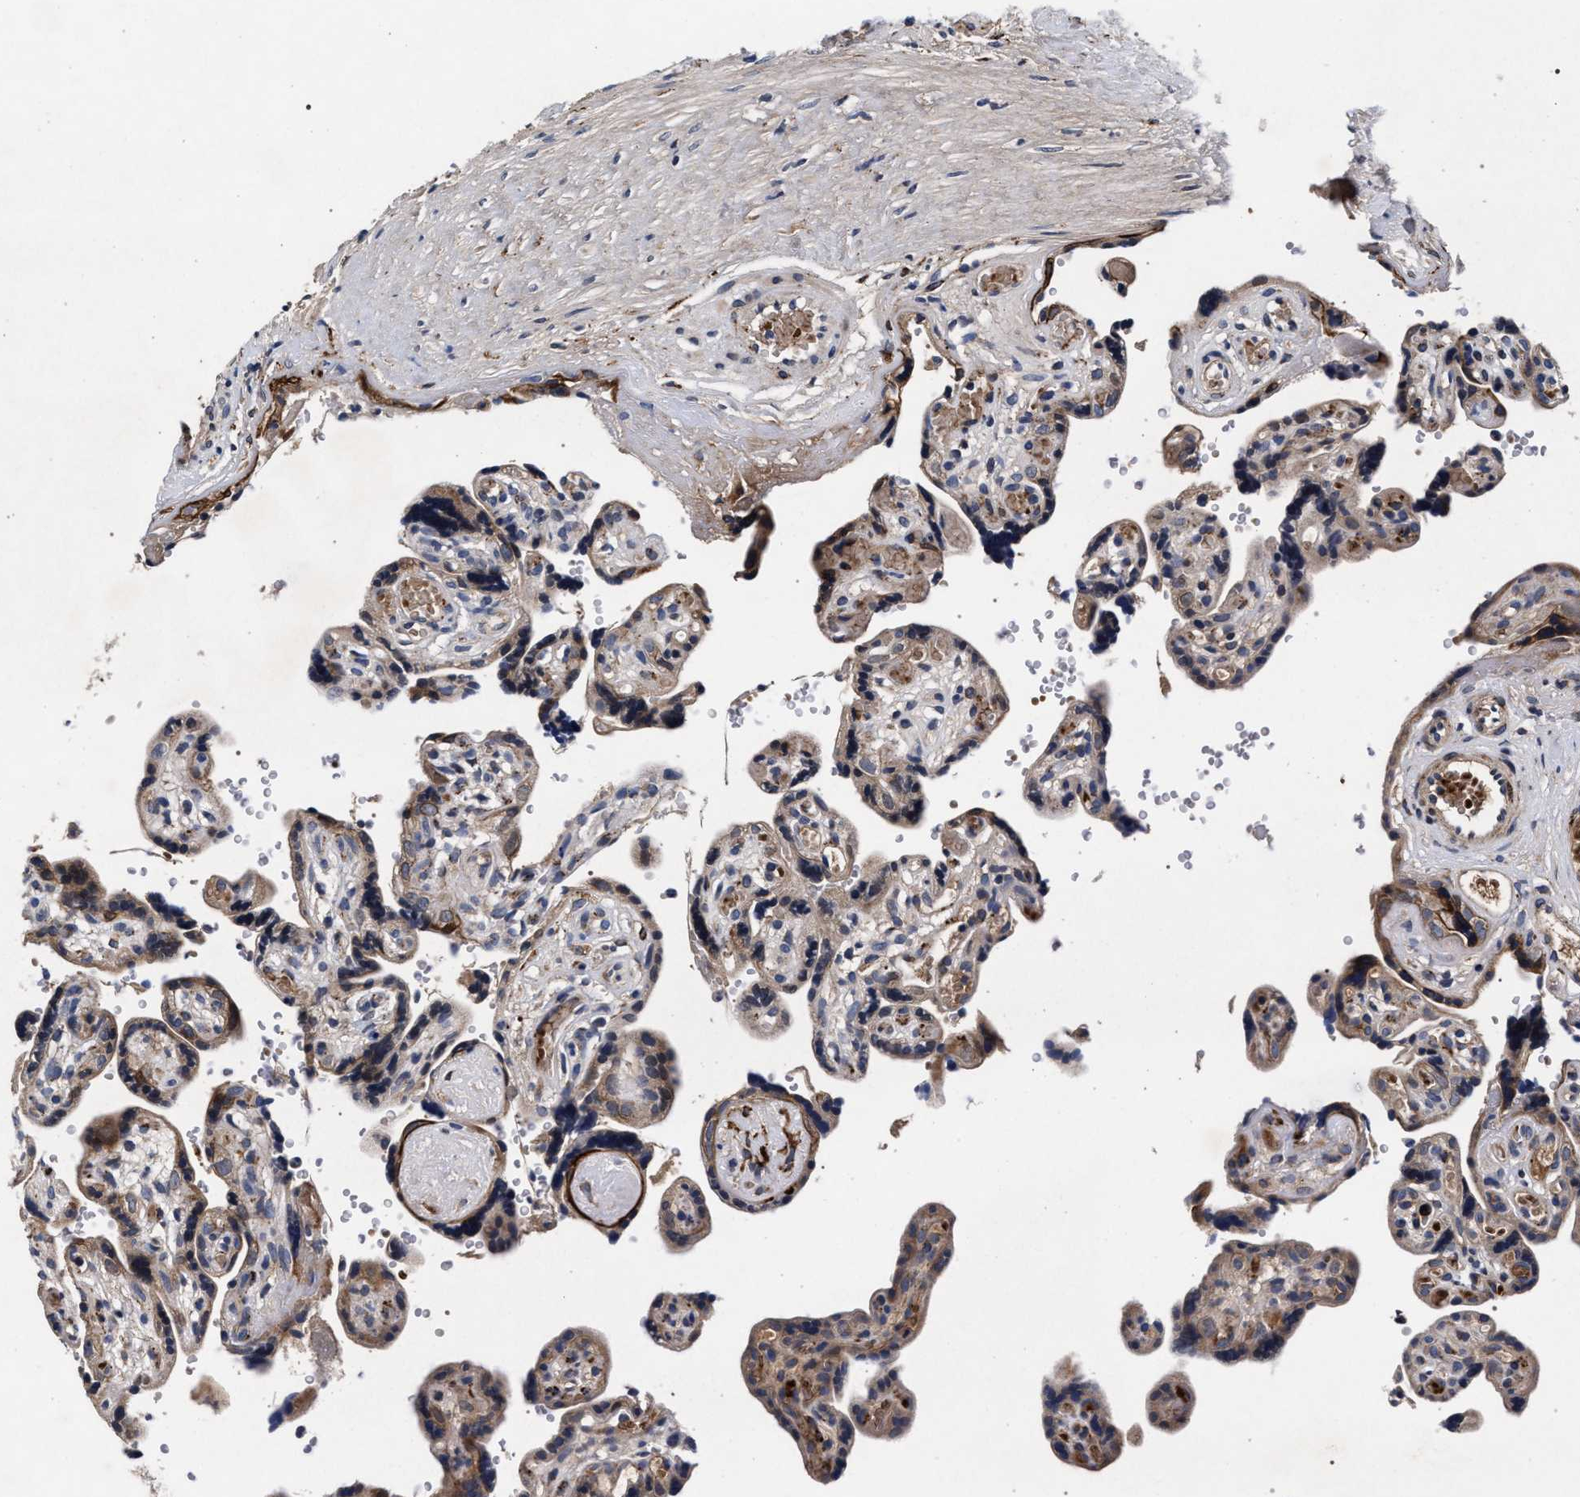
{"staining": {"intensity": "strong", "quantity": "25%-75%", "location": "cytoplasmic/membranous"}, "tissue": "placenta", "cell_type": "Decidual cells", "image_type": "normal", "snomed": [{"axis": "morphology", "description": "Normal tissue, NOS"}, {"axis": "topography", "description": "Placenta"}], "caption": "IHC micrograph of benign placenta stained for a protein (brown), which exhibits high levels of strong cytoplasmic/membranous expression in about 25%-75% of decidual cells.", "gene": "NEK7", "patient": {"sex": "female", "age": 30}}